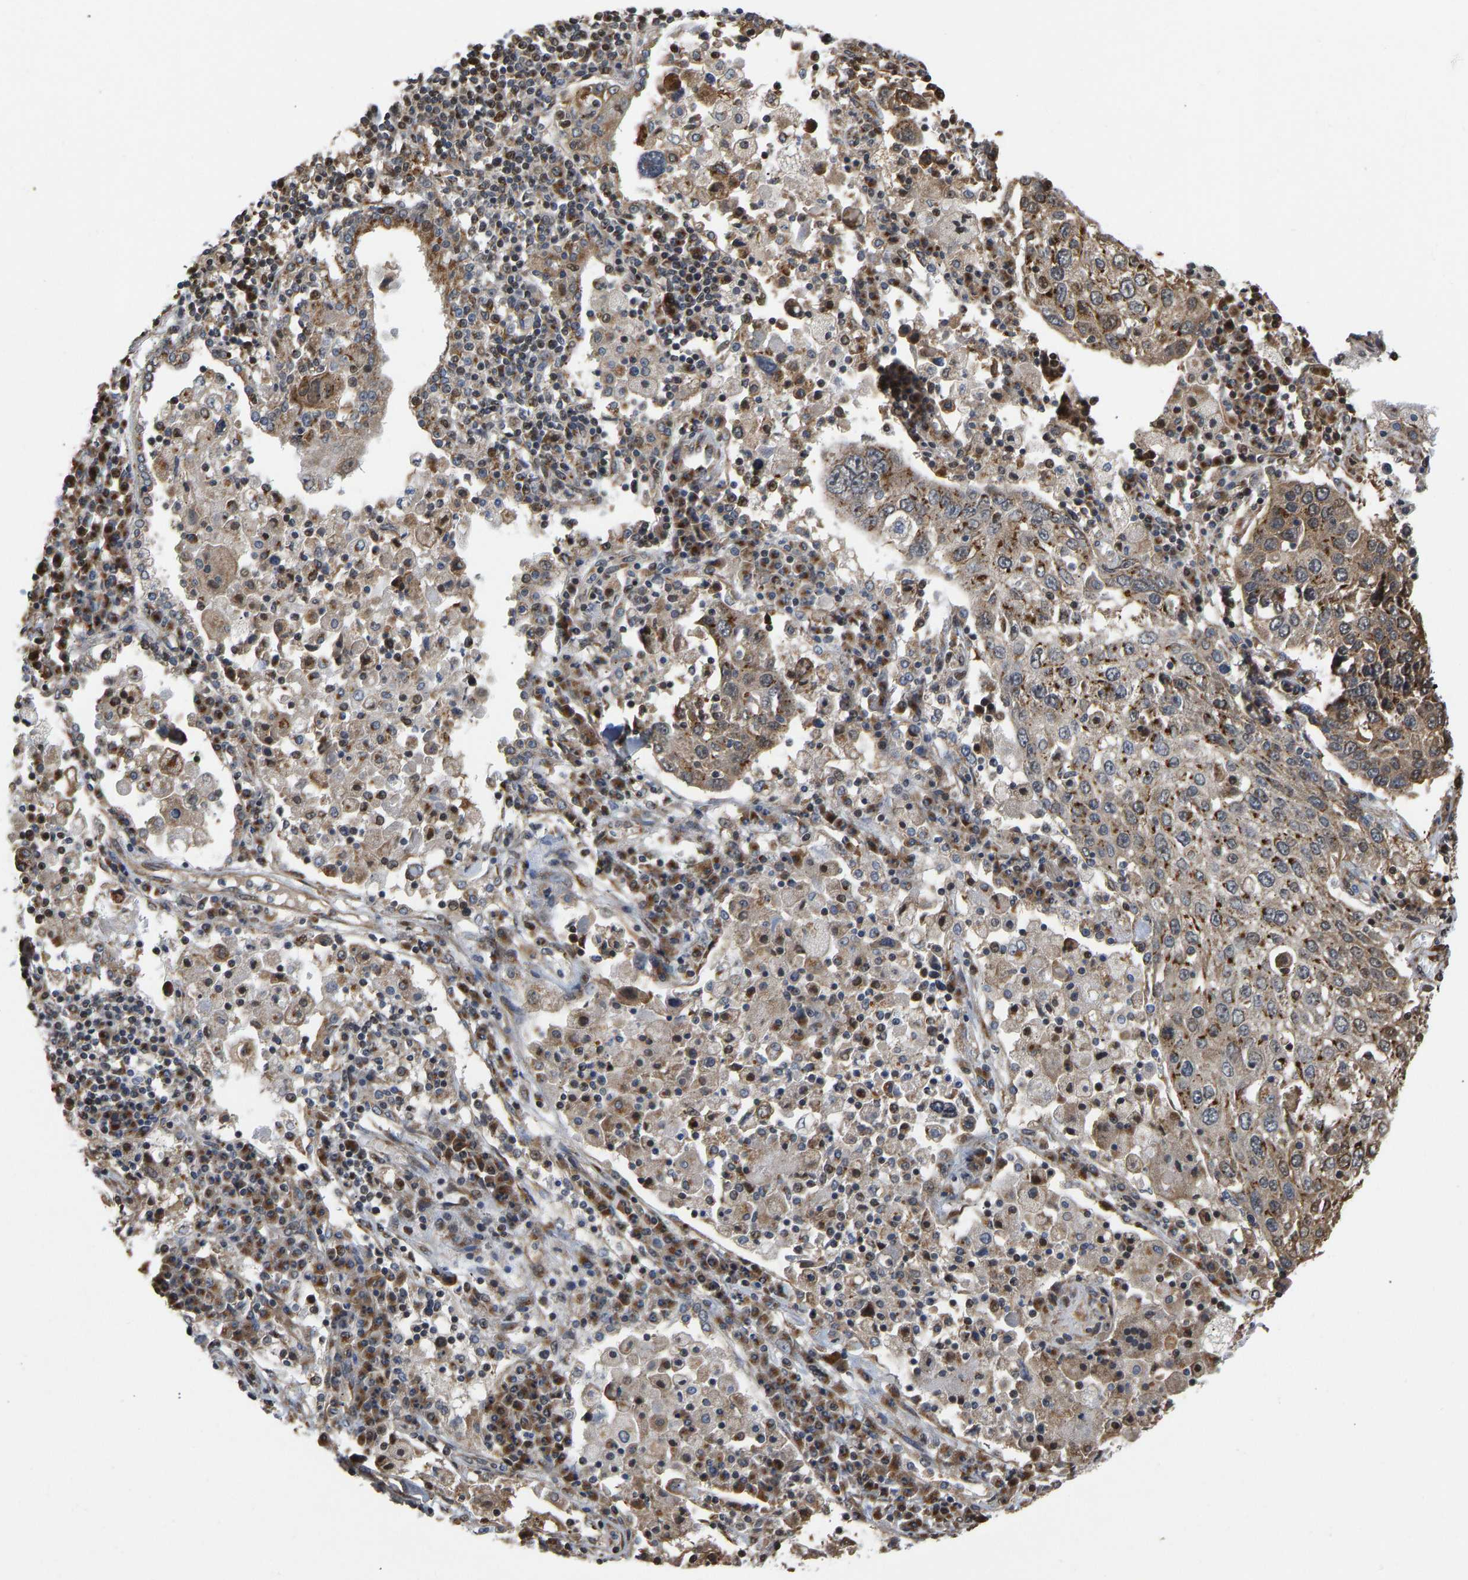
{"staining": {"intensity": "moderate", "quantity": ">75%", "location": "cytoplasmic/membranous"}, "tissue": "lung cancer", "cell_type": "Tumor cells", "image_type": "cancer", "snomed": [{"axis": "morphology", "description": "Squamous cell carcinoma, NOS"}, {"axis": "topography", "description": "Lung"}], "caption": "High-power microscopy captured an immunohistochemistry micrograph of lung squamous cell carcinoma, revealing moderate cytoplasmic/membranous expression in about >75% of tumor cells.", "gene": "YIPF4", "patient": {"sex": "male", "age": 65}}